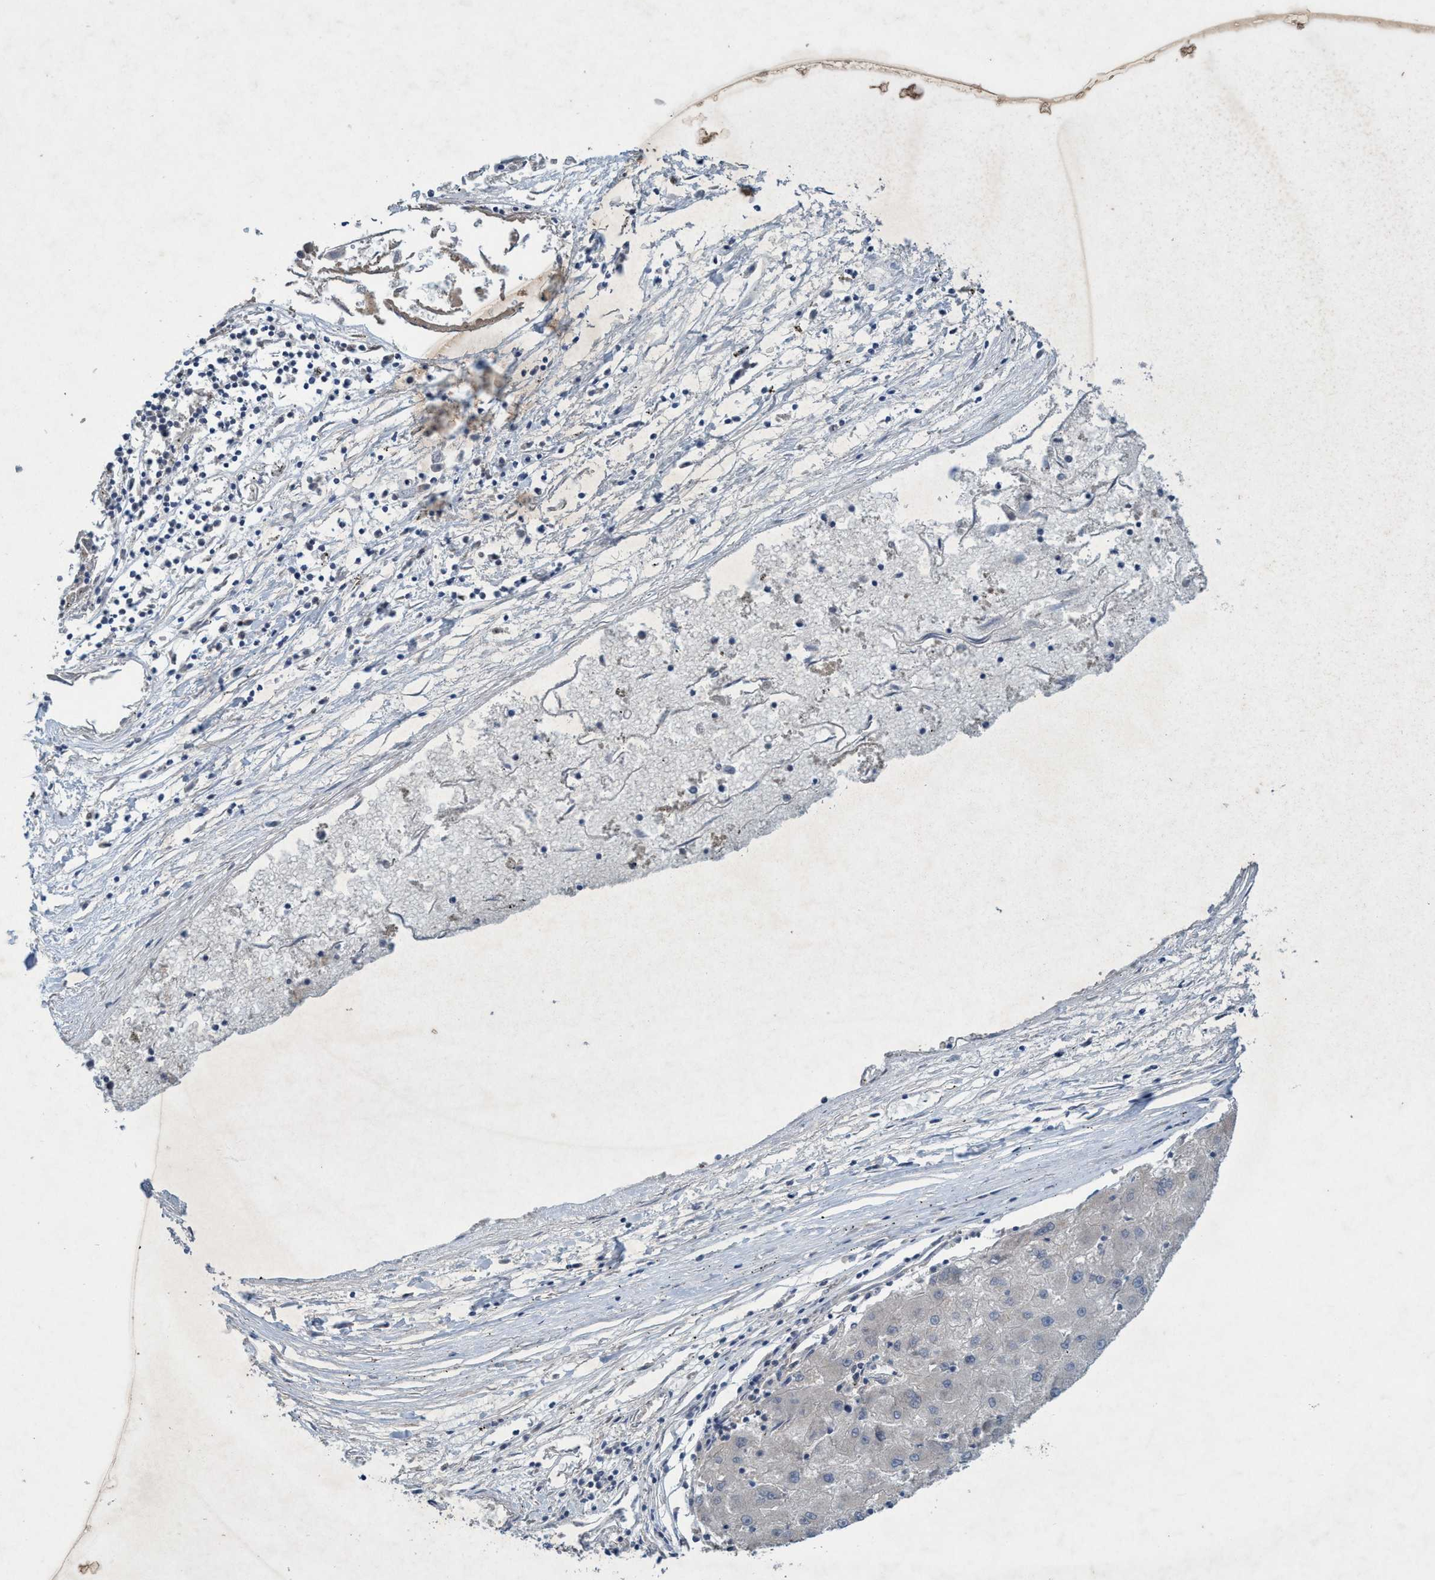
{"staining": {"intensity": "negative", "quantity": "none", "location": "none"}, "tissue": "liver cancer", "cell_type": "Tumor cells", "image_type": "cancer", "snomed": [{"axis": "morphology", "description": "Carcinoma, Hepatocellular, NOS"}, {"axis": "topography", "description": "Liver"}], "caption": "Hepatocellular carcinoma (liver) was stained to show a protein in brown. There is no significant positivity in tumor cells.", "gene": "RNF208", "patient": {"sex": "male", "age": 72}}